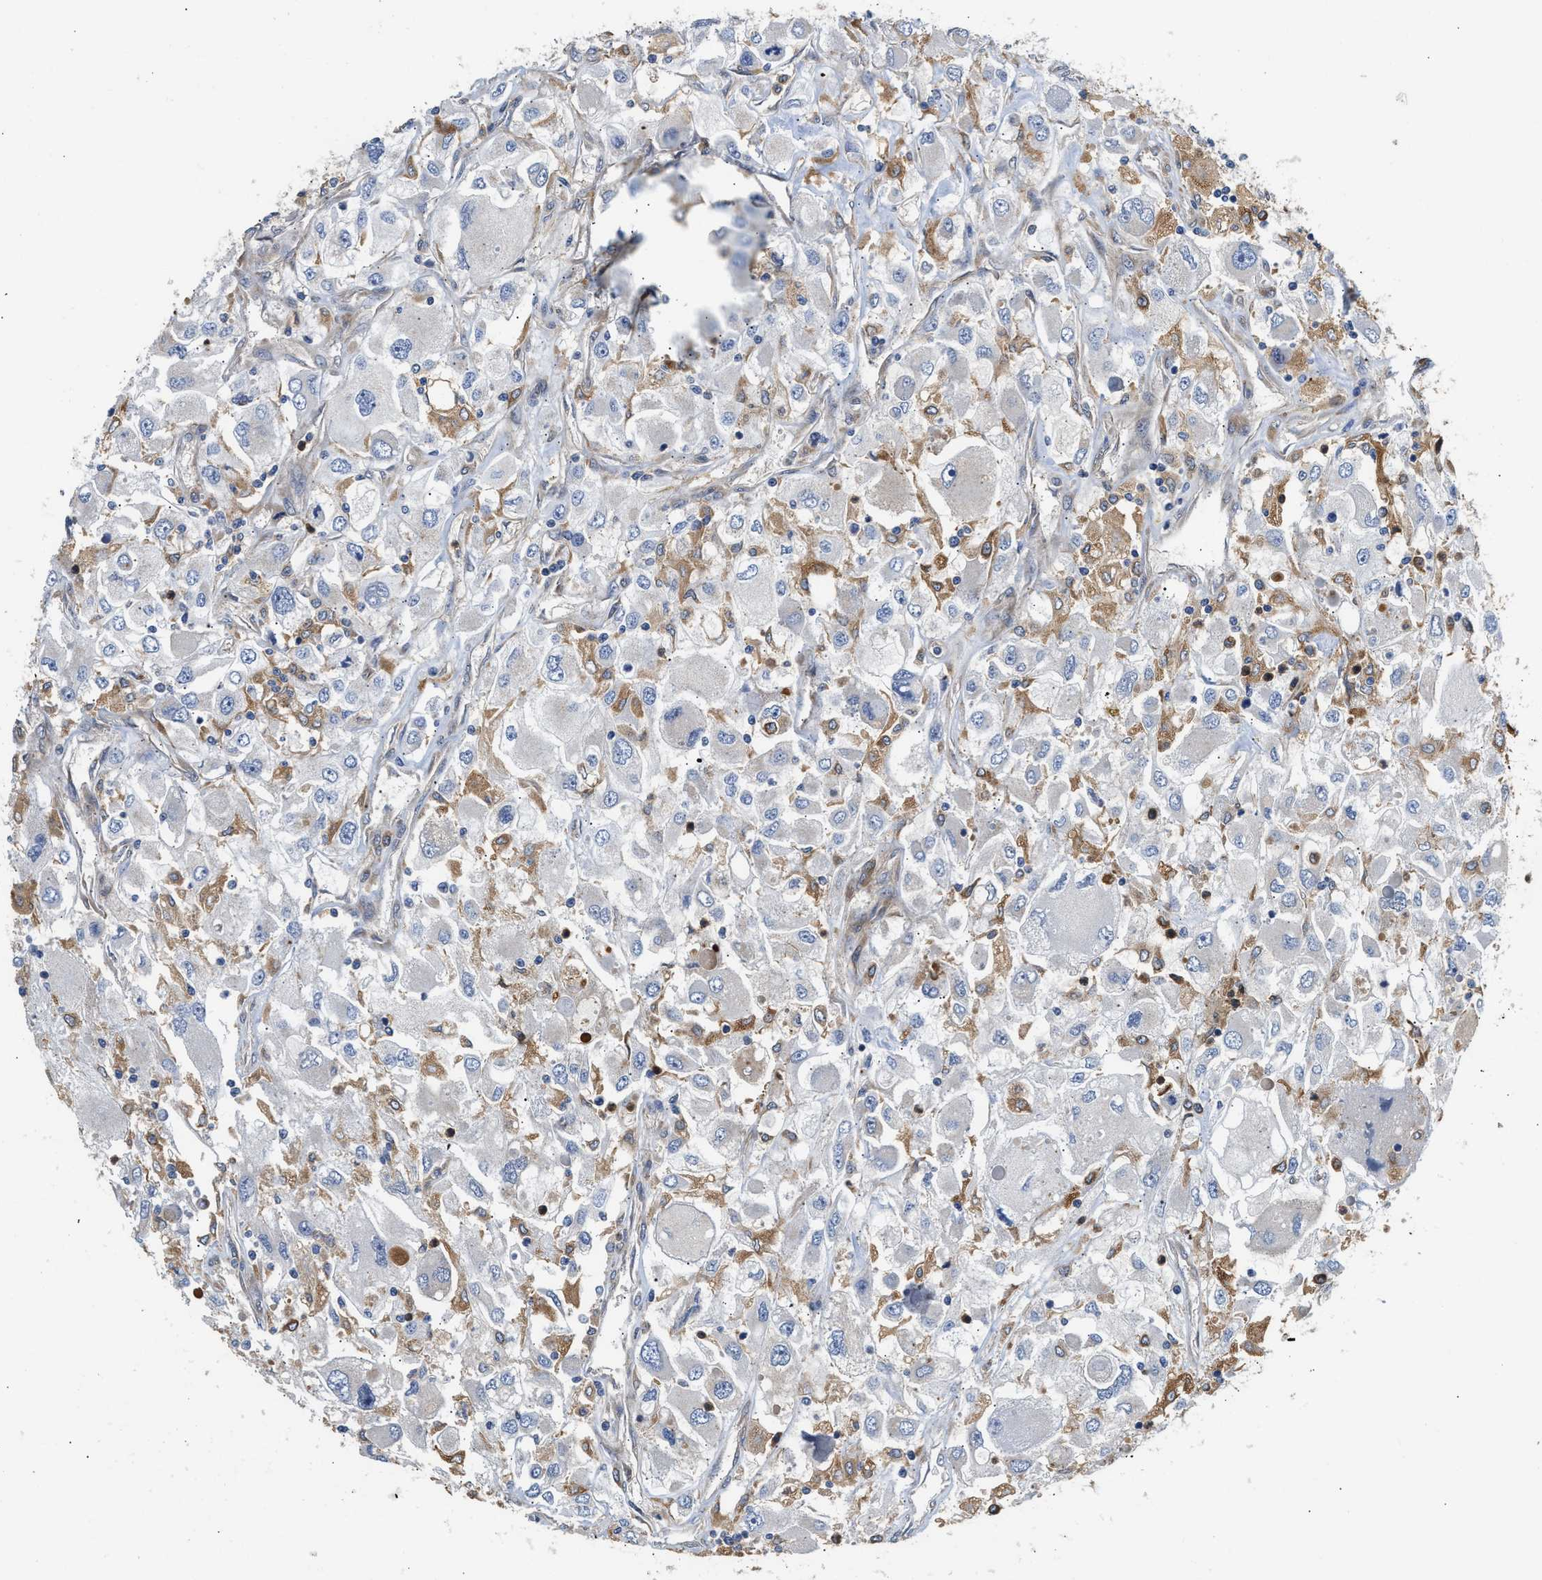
{"staining": {"intensity": "negative", "quantity": "none", "location": "none"}, "tissue": "renal cancer", "cell_type": "Tumor cells", "image_type": "cancer", "snomed": [{"axis": "morphology", "description": "Adenocarcinoma, NOS"}, {"axis": "topography", "description": "Kidney"}], "caption": "A high-resolution image shows IHC staining of renal adenocarcinoma, which demonstrates no significant expression in tumor cells. (Stains: DAB (3,3'-diaminobenzidine) immunohistochemistry (IHC) with hematoxylin counter stain, Microscopy: brightfield microscopy at high magnification).", "gene": "RAB31", "patient": {"sex": "female", "age": 52}}